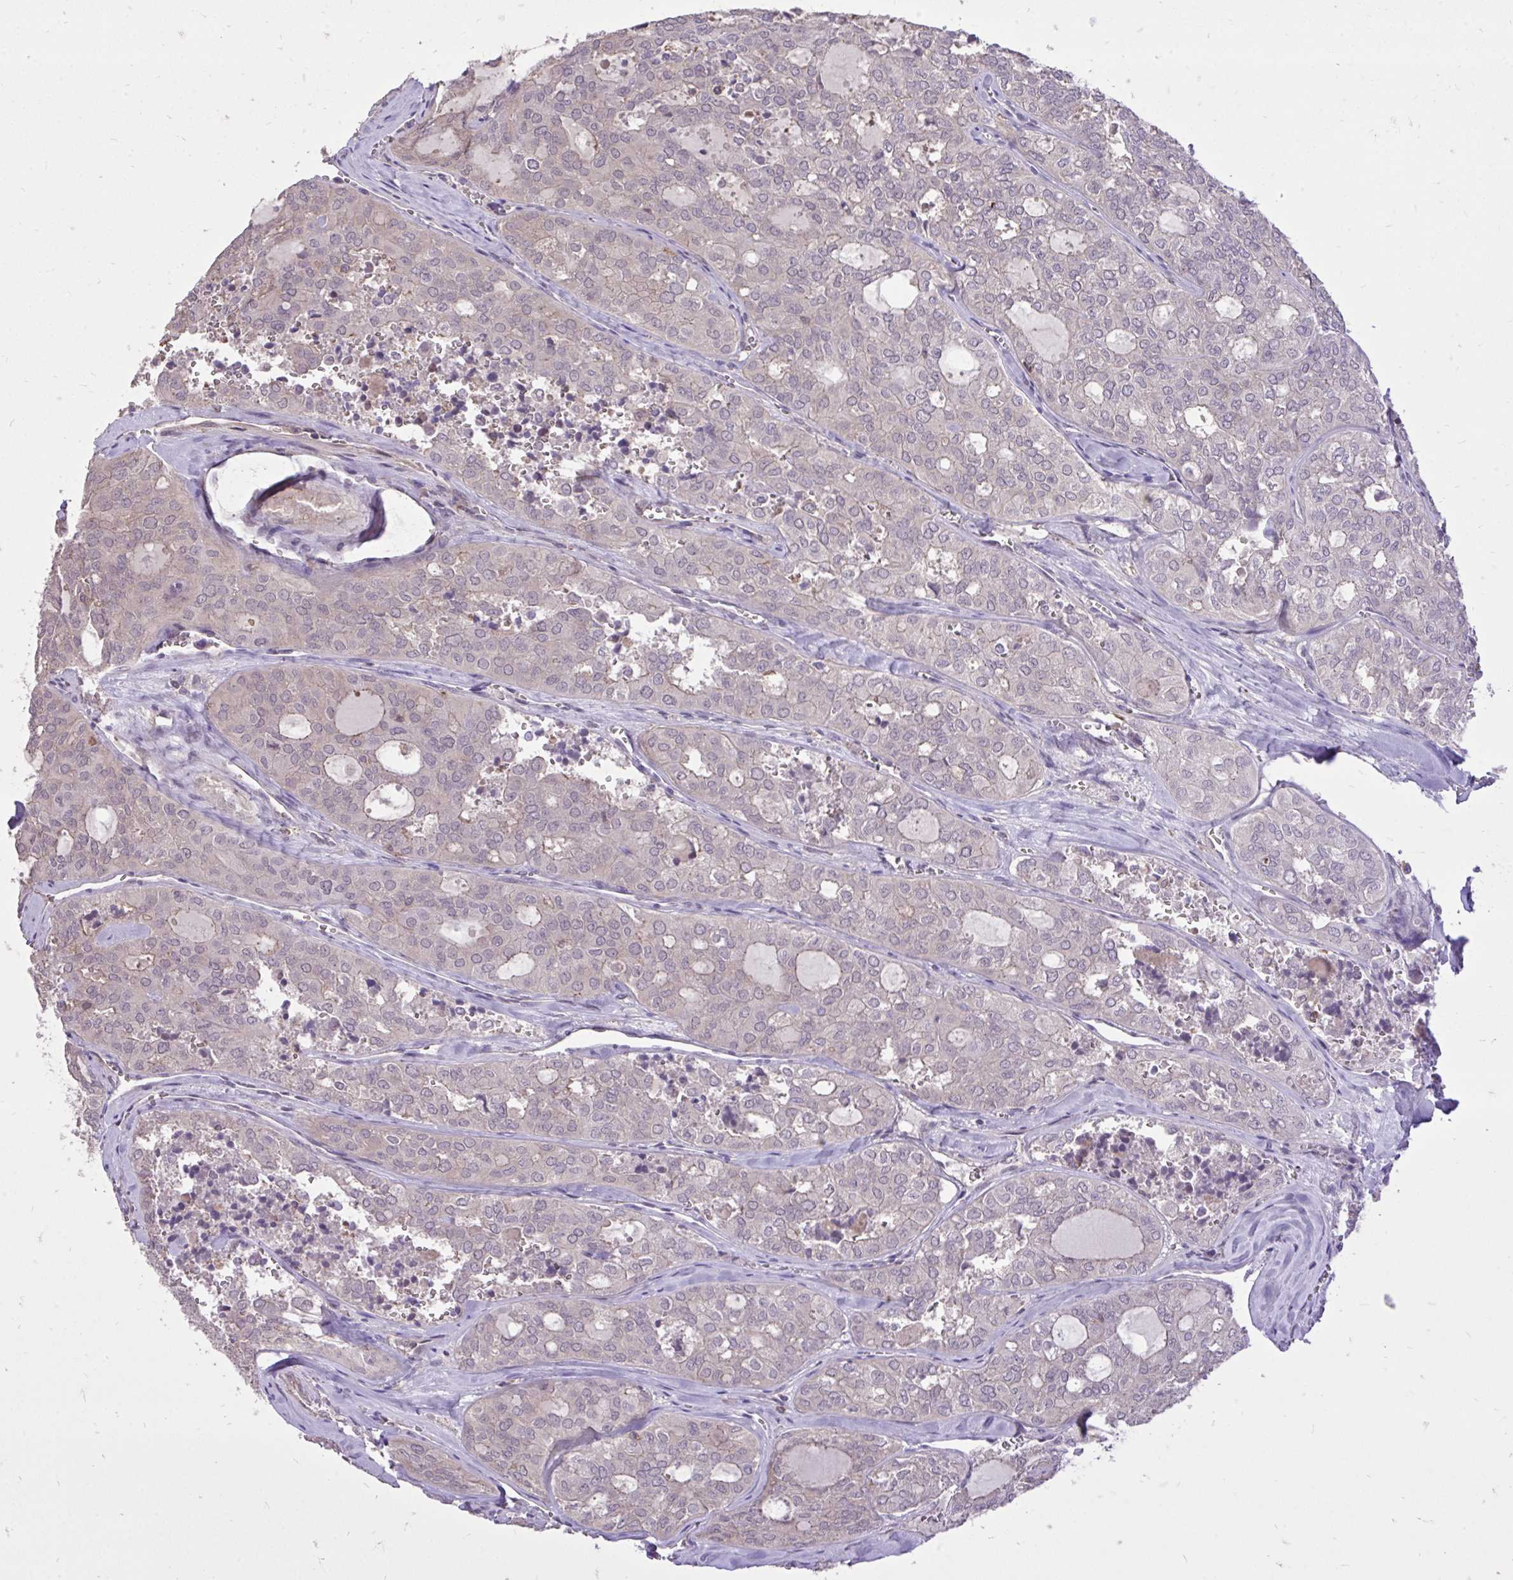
{"staining": {"intensity": "negative", "quantity": "none", "location": "none"}, "tissue": "thyroid cancer", "cell_type": "Tumor cells", "image_type": "cancer", "snomed": [{"axis": "morphology", "description": "Follicular adenoma carcinoma, NOS"}, {"axis": "topography", "description": "Thyroid gland"}], "caption": "Image shows no protein positivity in tumor cells of thyroid follicular adenoma carcinoma tissue. The staining is performed using DAB (3,3'-diaminobenzidine) brown chromogen with nuclei counter-stained in using hematoxylin.", "gene": "IGFL2", "patient": {"sex": "male", "age": 75}}